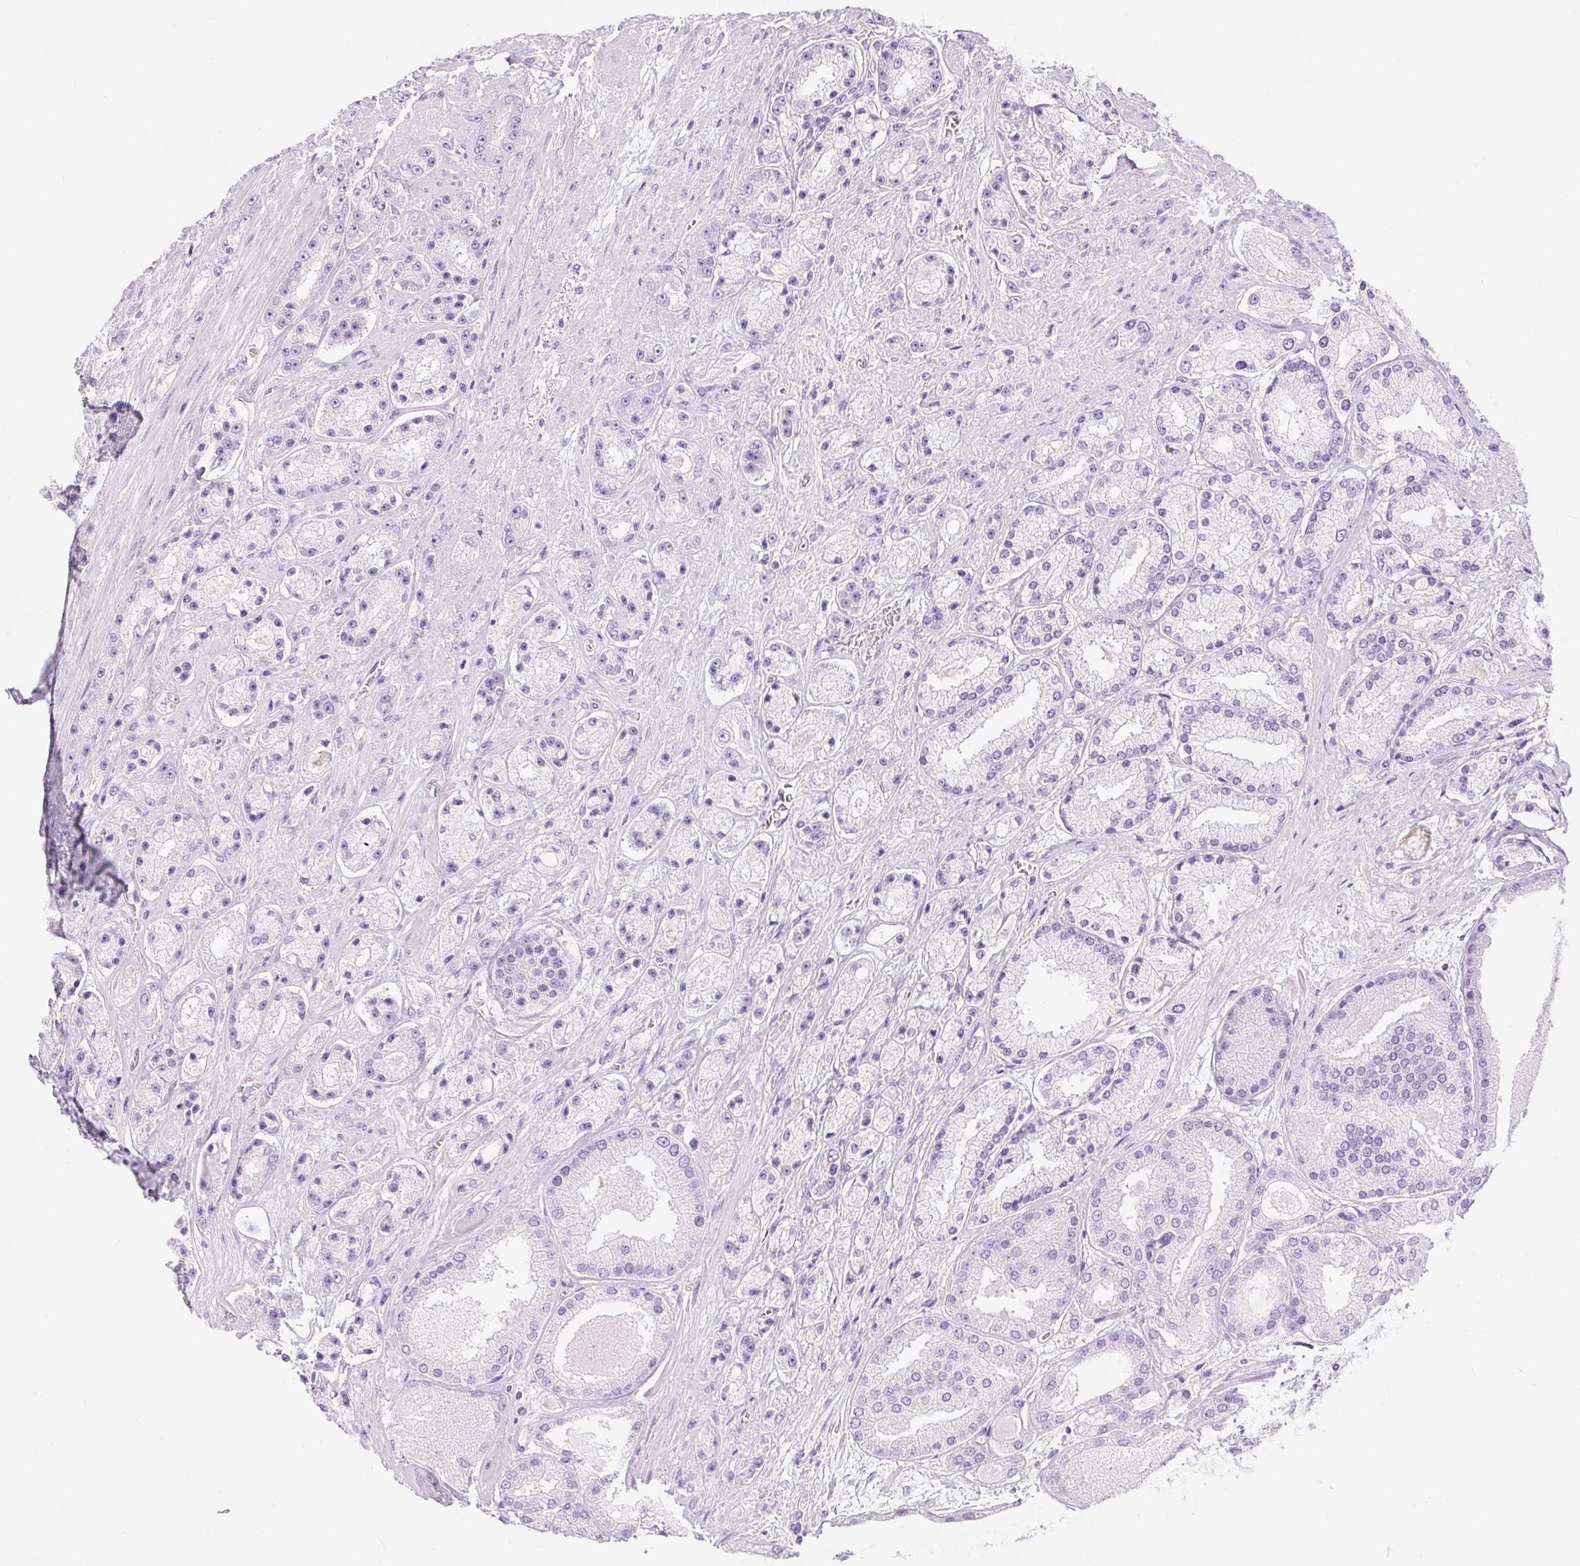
{"staining": {"intensity": "negative", "quantity": "none", "location": "none"}, "tissue": "prostate cancer", "cell_type": "Tumor cells", "image_type": "cancer", "snomed": [{"axis": "morphology", "description": "Adenocarcinoma, High grade"}, {"axis": "topography", "description": "Prostate"}], "caption": "Immunohistochemistry of human high-grade adenocarcinoma (prostate) displays no staining in tumor cells. (DAB immunohistochemistry with hematoxylin counter stain).", "gene": "CLDN16", "patient": {"sex": "male", "age": 67}}